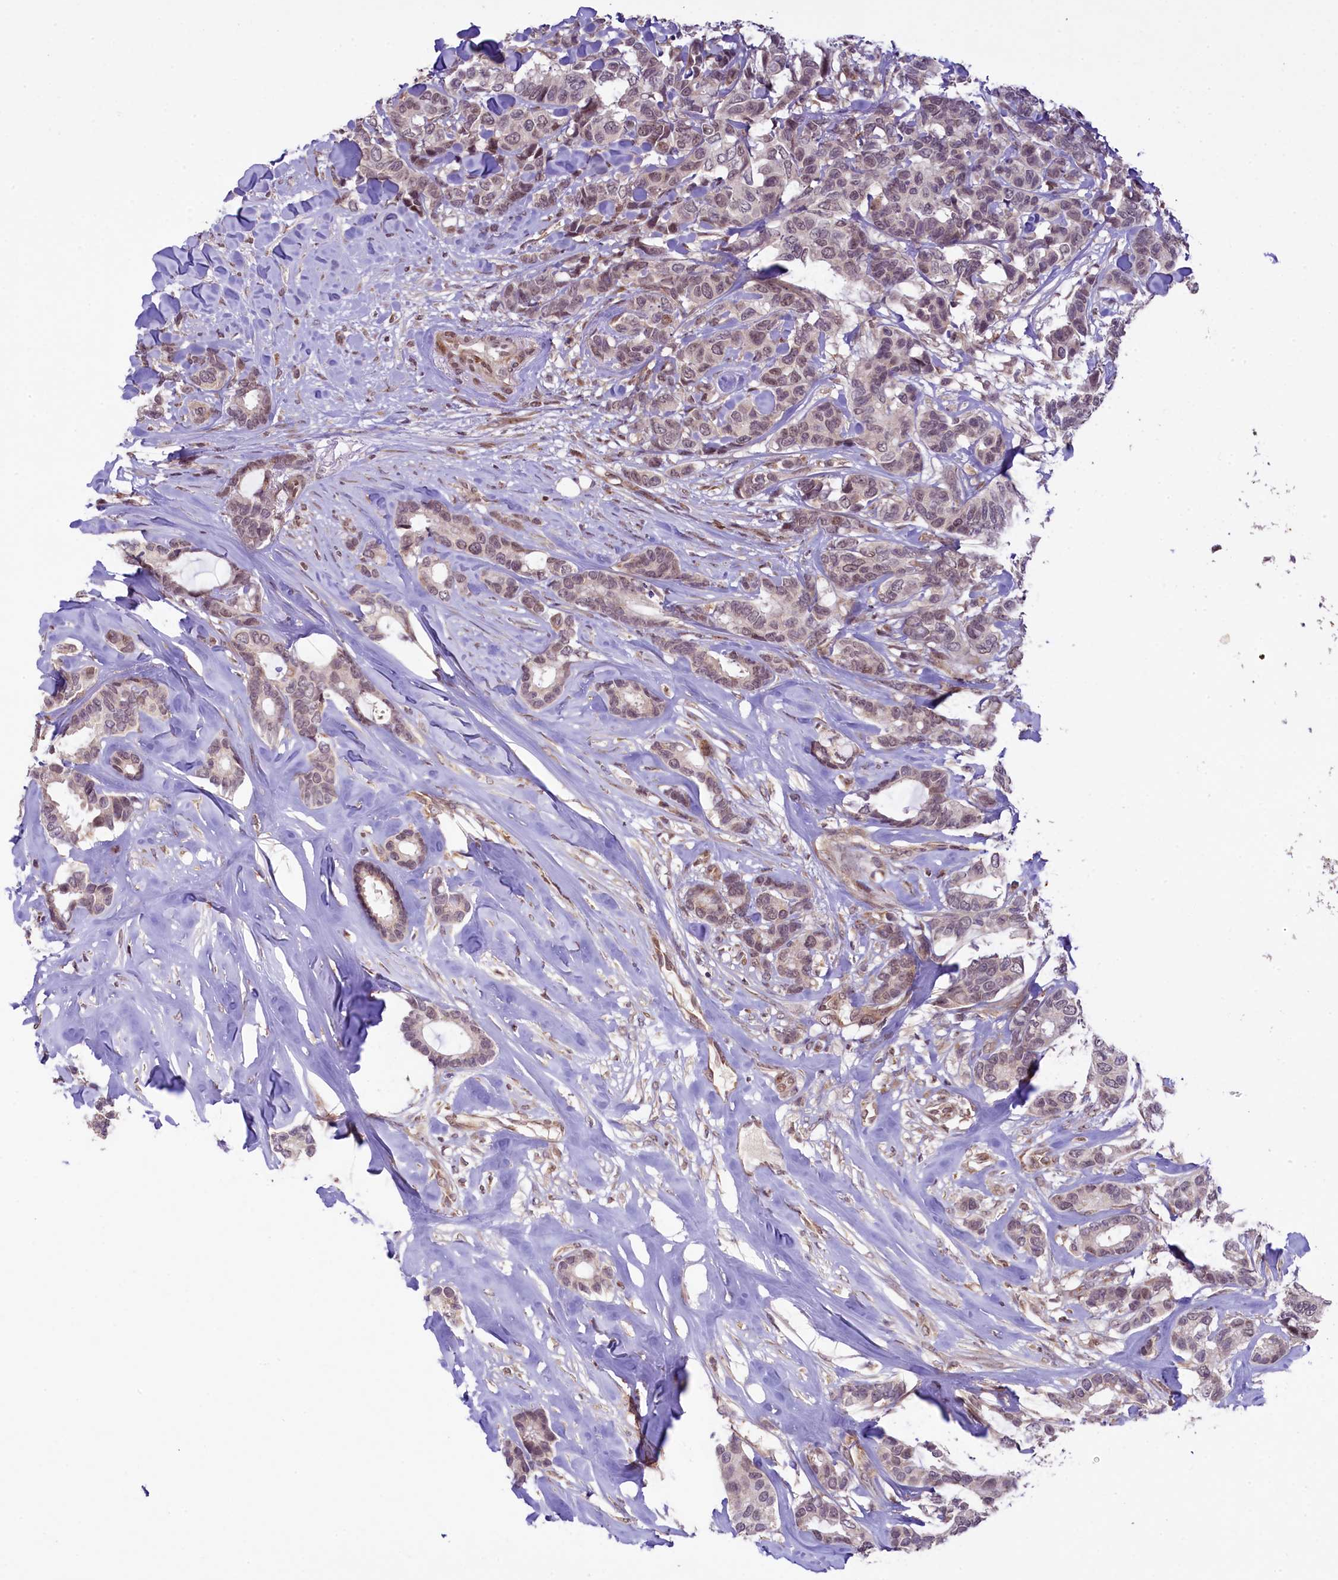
{"staining": {"intensity": "negative", "quantity": "none", "location": "none"}, "tissue": "breast cancer", "cell_type": "Tumor cells", "image_type": "cancer", "snomed": [{"axis": "morphology", "description": "Duct carcinoma"}, {"axis": "topography", "description": "Breast"}], "caption": "Human invasive ductal carcinoma (breast) stained for a protein using immunohistochemistry exhibits no expression in tumor cells.", "gene": "RBBP8", "patient": {"sex": "female", "age": 87}}